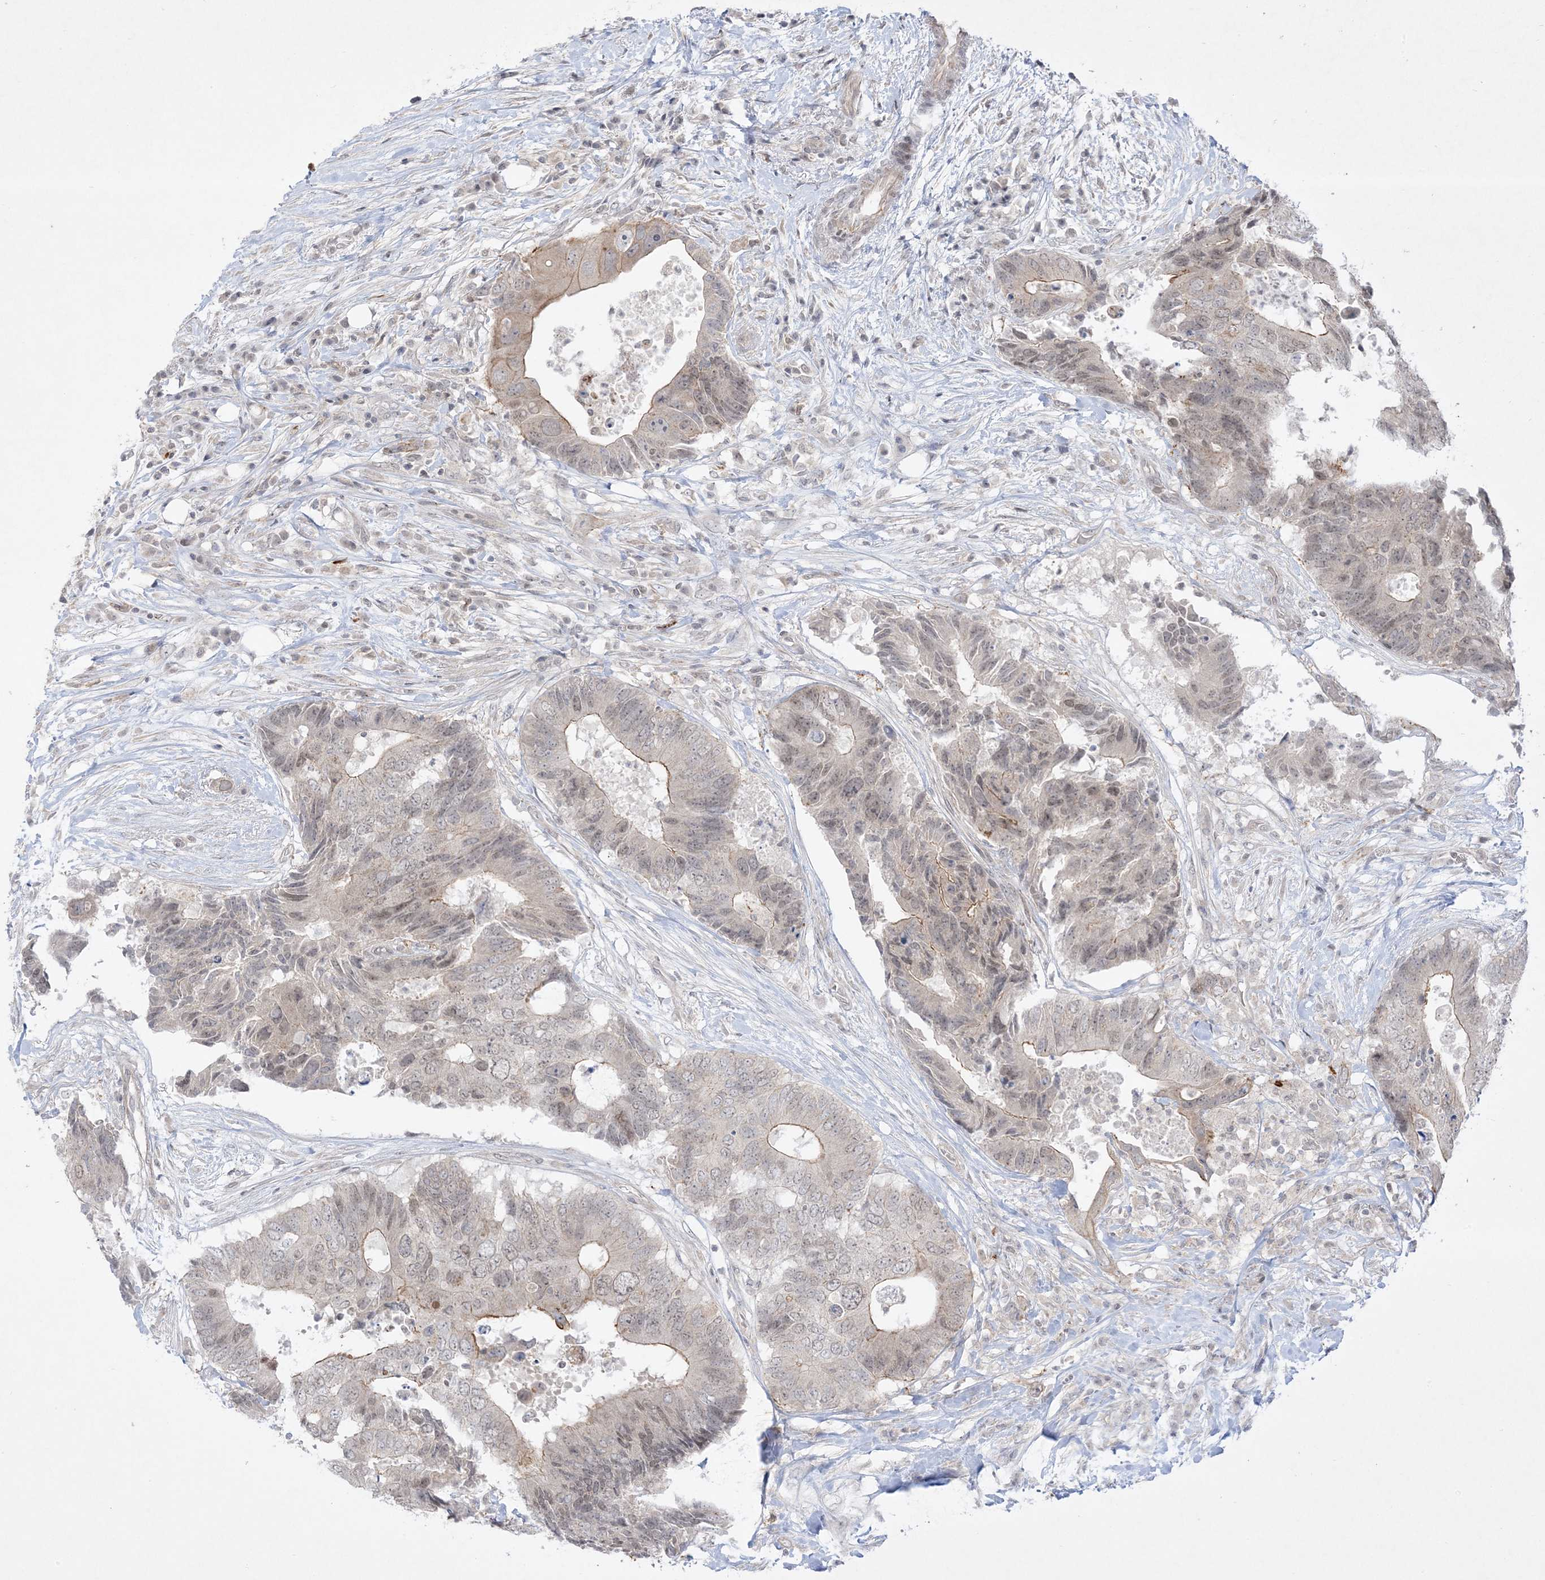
{"staining": {"intensity": "moderate", "quantity": "<25%", "location": "cytoplasmic/membranous,nuclear"}, "tissue": "colorectal cancer", "cell_type": "Tumor cells", "image_type": "cancer", "snomed": [{"axis": "morphology", "description": "Adenocarcinoma, NOS"}, {"axis": "topography", "description": "Colon"}], "caption": "Adenocarcinoma (colorectal) was stained to show a protein in brown. There is low levels of moderate cytoplasmic/membranous and nuclear positivity in about <25% of tumor cells.", "gene": "PTK6", "patient": {"sex": "male", "age": 71}}